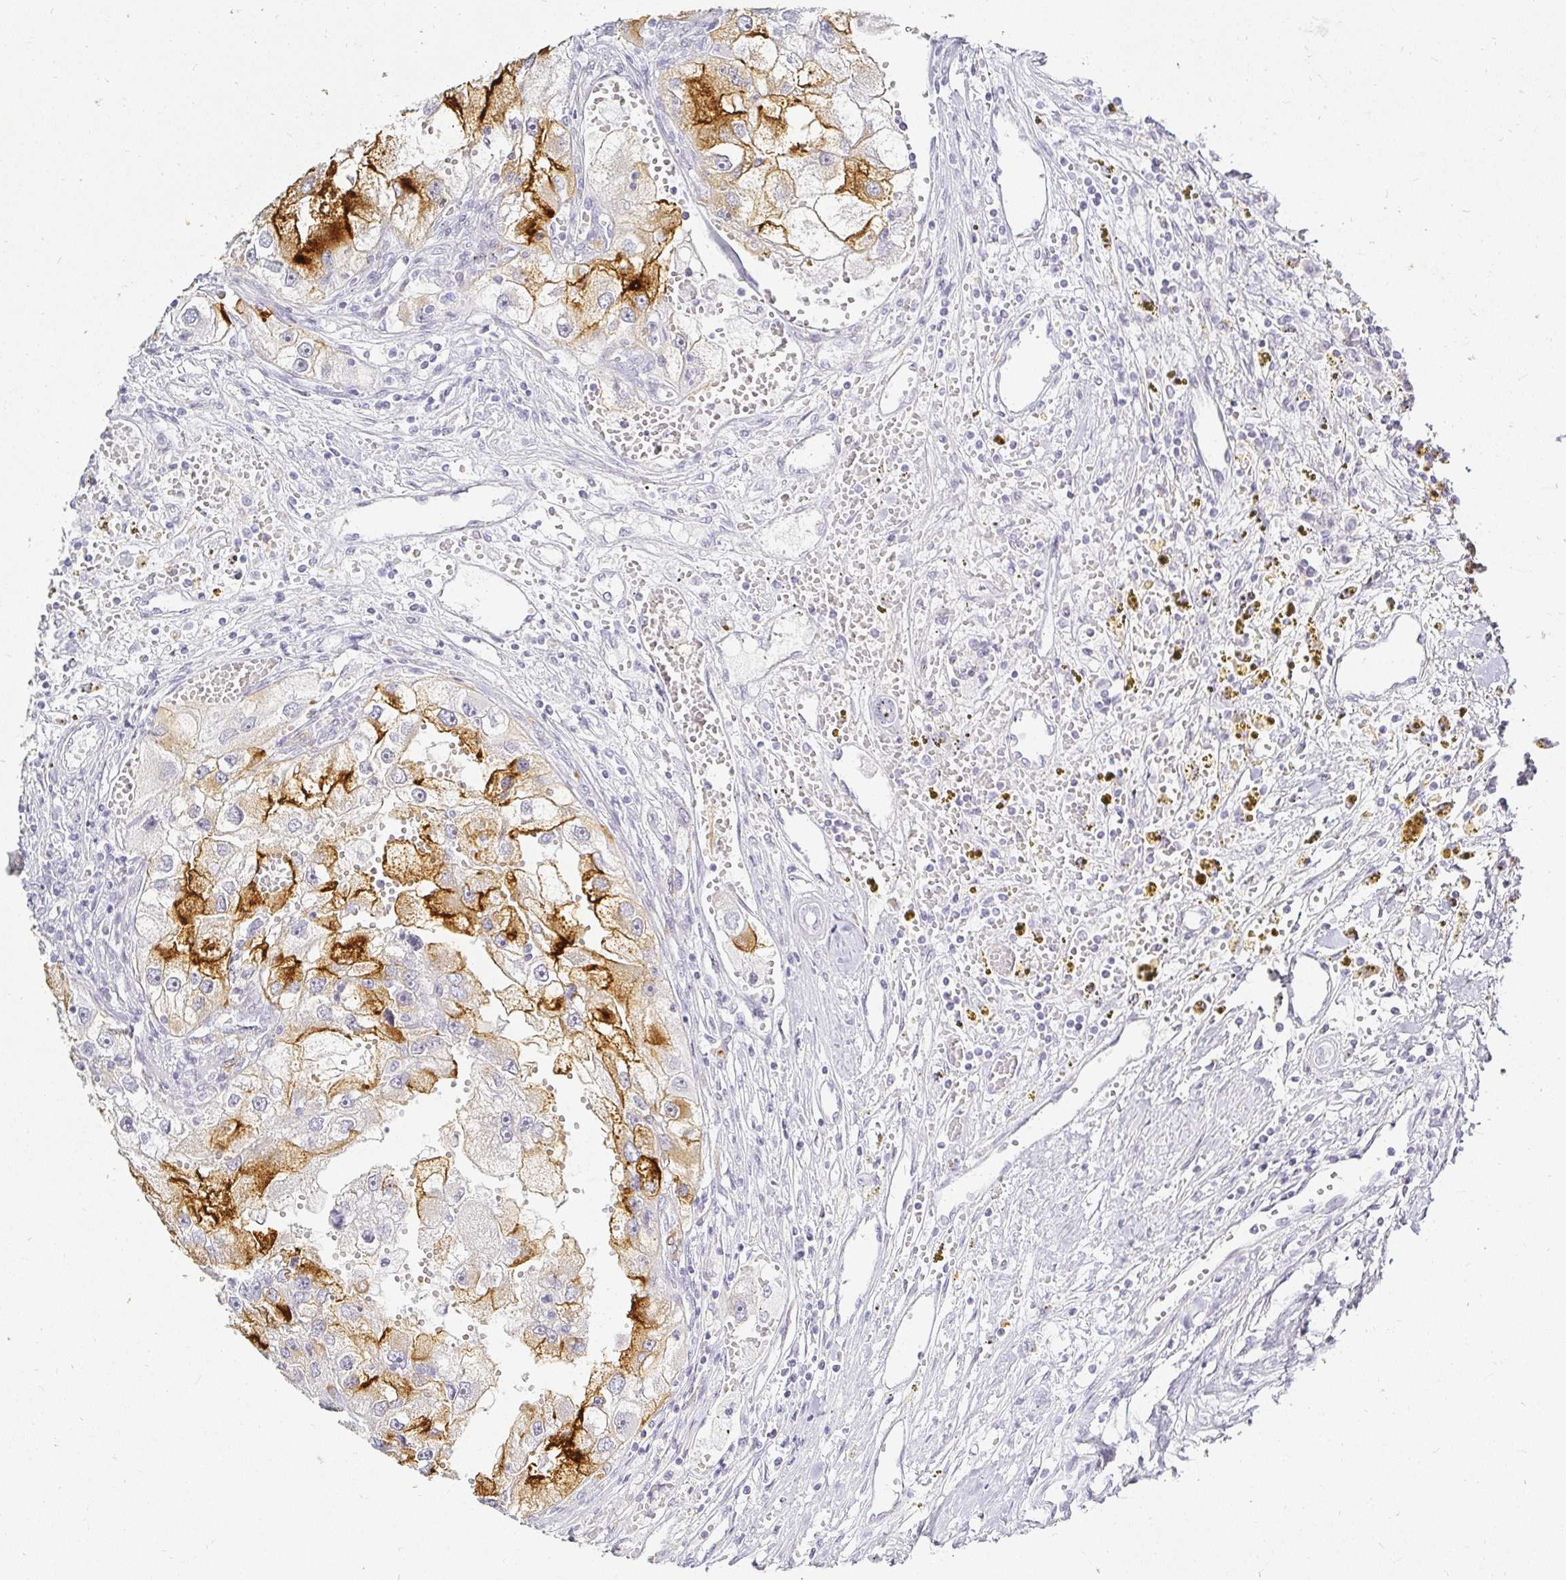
{"staining": {"intensity": "strong", "quantity": "25%-75%", "location": "cytoplasmic/membranous"}, "tissue": "renal cancer", "cell_type": "Tumor cells", "image_type": "cancer", "snomed": [{"axis": "morphology", "description": "Adenocarcinoma, NOS"}, {"axis": "topography", "description": "Kidney"}], "caption": "A brown stain highlights strong cytoplasmic/membranous expression of a protein in renal adenocarcinoma tumor cells.", "gene": "ACAN", "patient": {"sex": "male", "age": 63}}